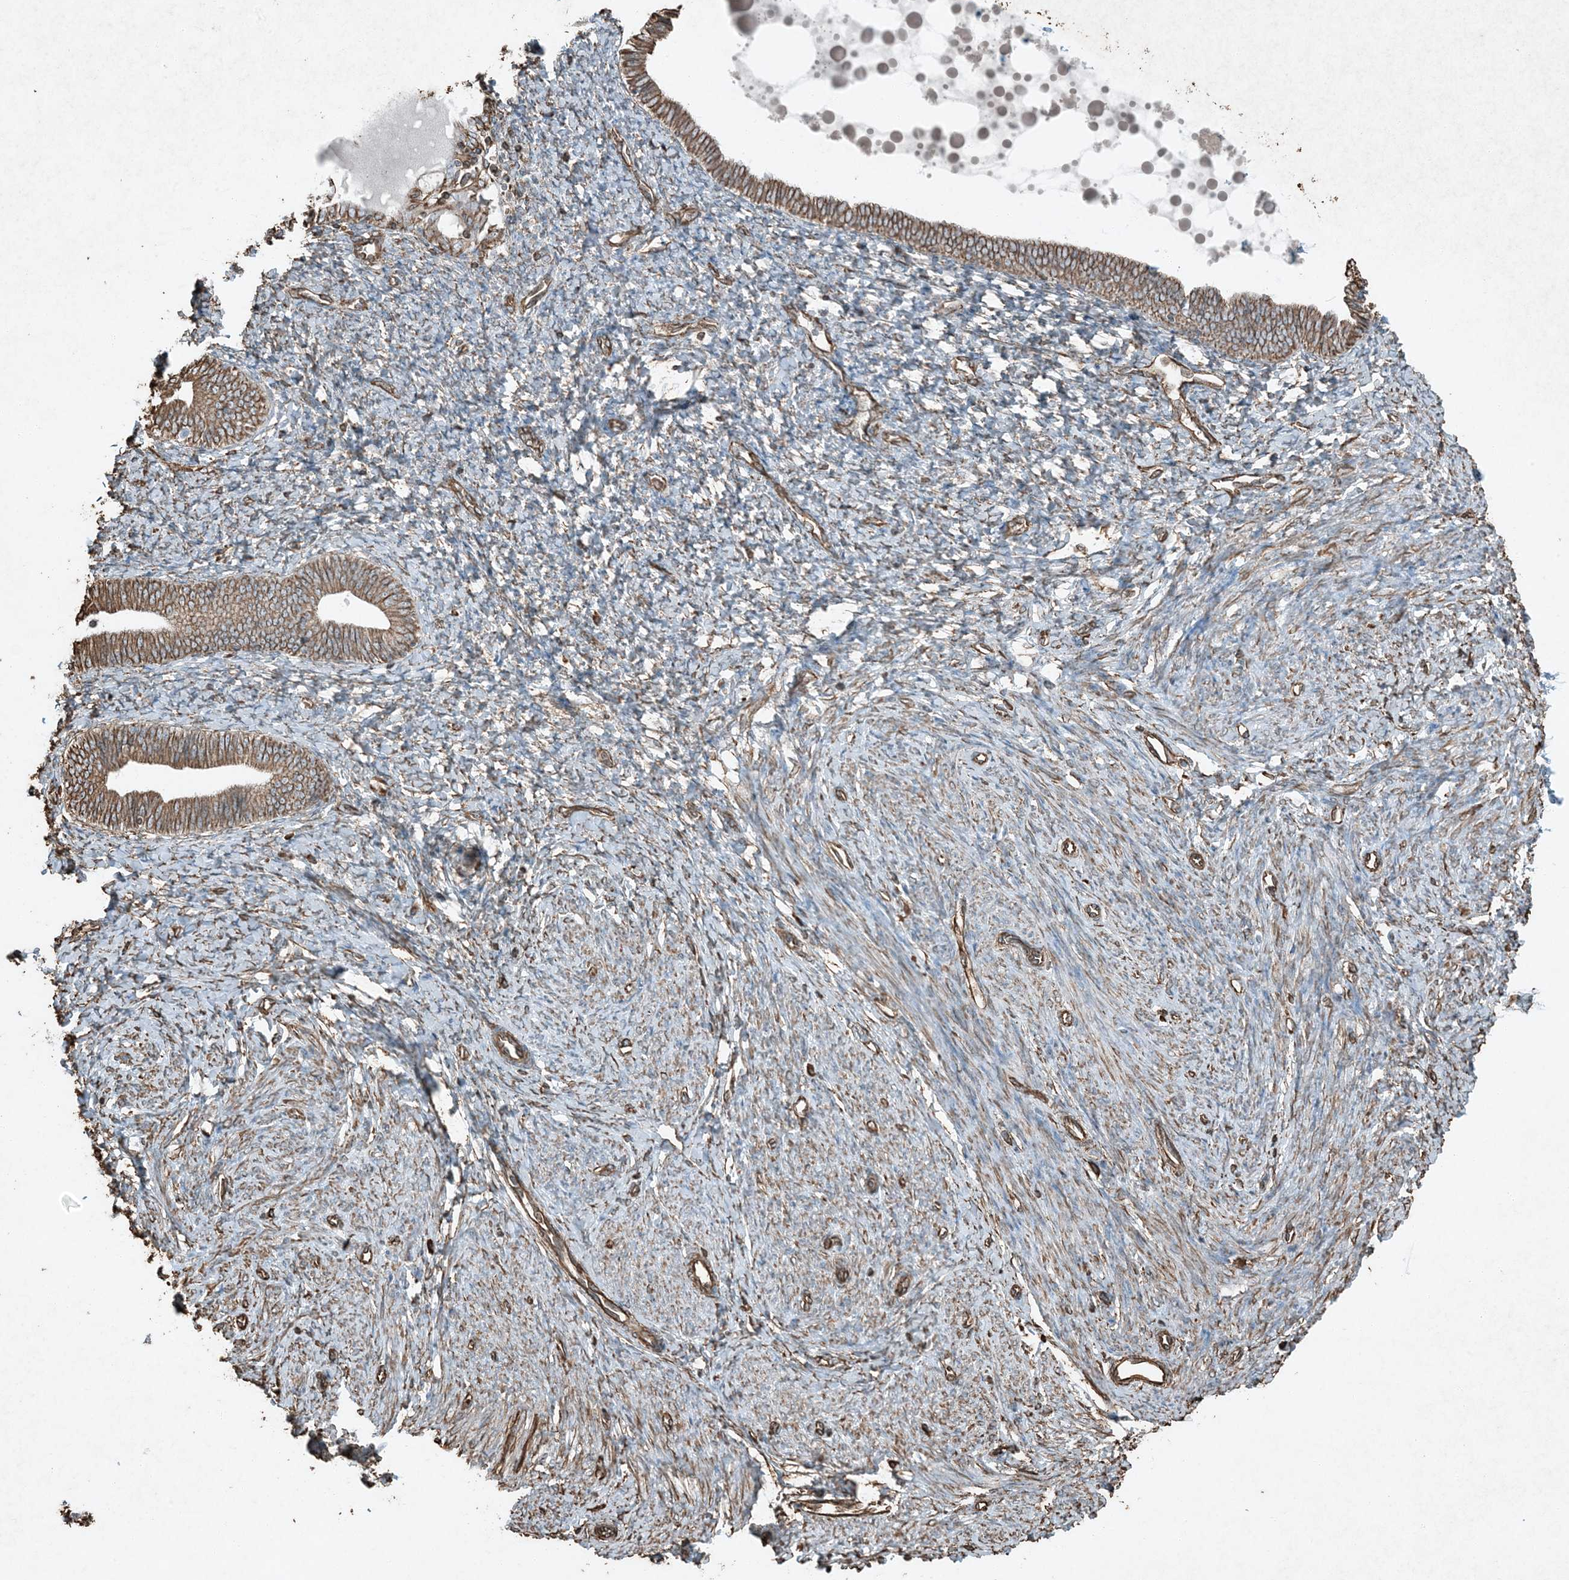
{"staining": {"intensity": "moderate", "quantity": "25%-75%", "location": "cytoplasmic/membranous"}, "tissue": "endometrium", "cell_type": "Cells in endometrial stroma", "image_type": "normal", "snomed": [{"axis": "morphology", "description": "Normal tissue, NOS"}, {"axis": "topography", "description": "Endometrium"}], "caption": "Protein staining by immunohistochemistry exhibits moderate cytoplasmic/membranous staining in about 25%-75% of cells in endometrial stroma in benign endometrium.", "gene": "RYK", "patient": {"sex": "female", "age": 72}}